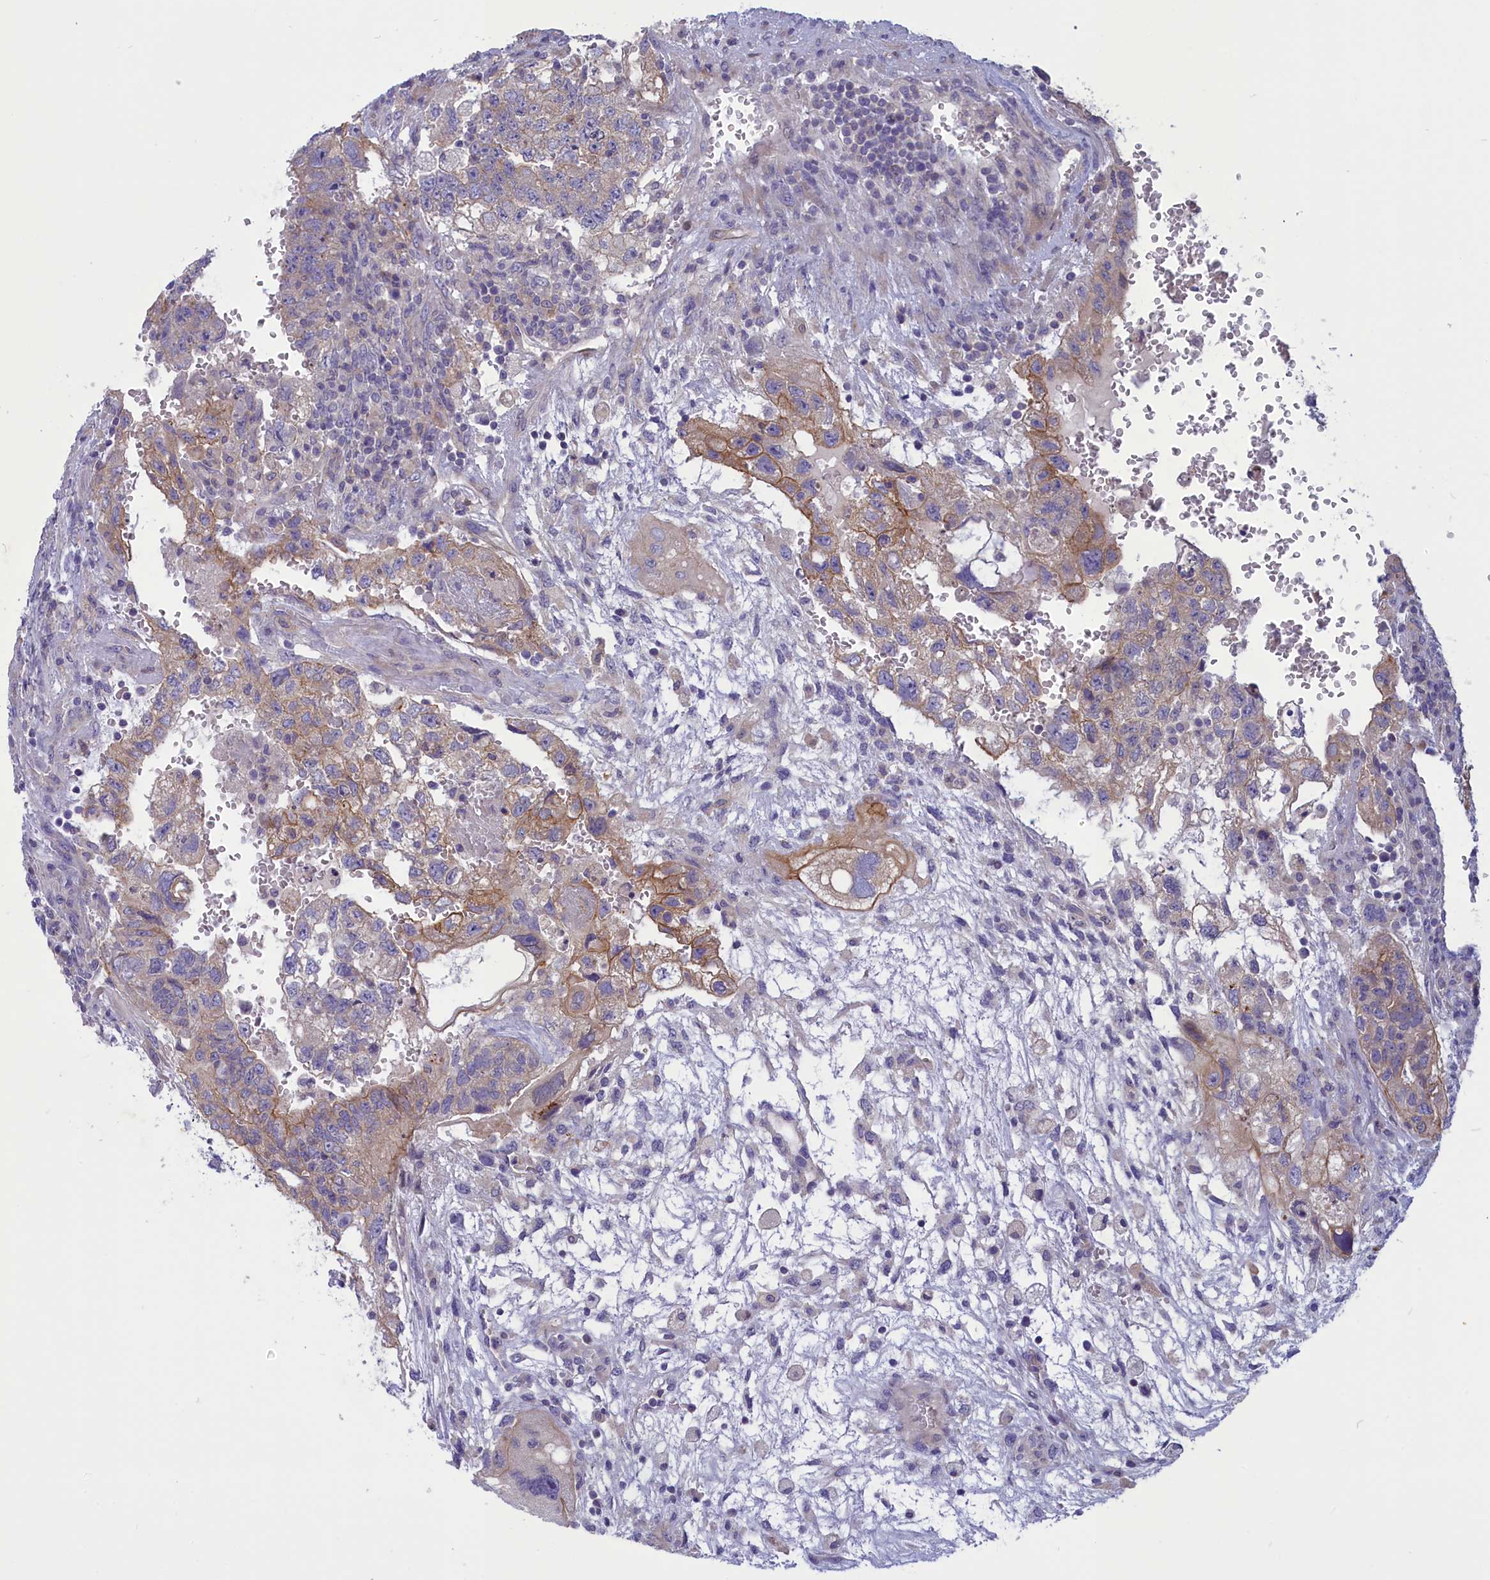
{"staining": {"intensity": "moderate", "quantity": "<25%", "location": "cytoplasmic/membranous"}, "tissue": "testis cancer", "cell_type": "Tumor cells", "image_type": "cancer", "snomed": [{"axis": "morphology", "description": "Carcinoma, Embryonal, NOS"}, {"axis": "topography", "description": "Testis"}], "caption": "Immunohistochemistry (IHC) image of testis cancer (embryonal carcinoma) stained for a protein (brown), which shows low levels of moderate cytoplasmic/membranous staining in about <25% of tumor cells.", "gene": "CORO2A", "patient": {"sex": "male", "age": 36}}